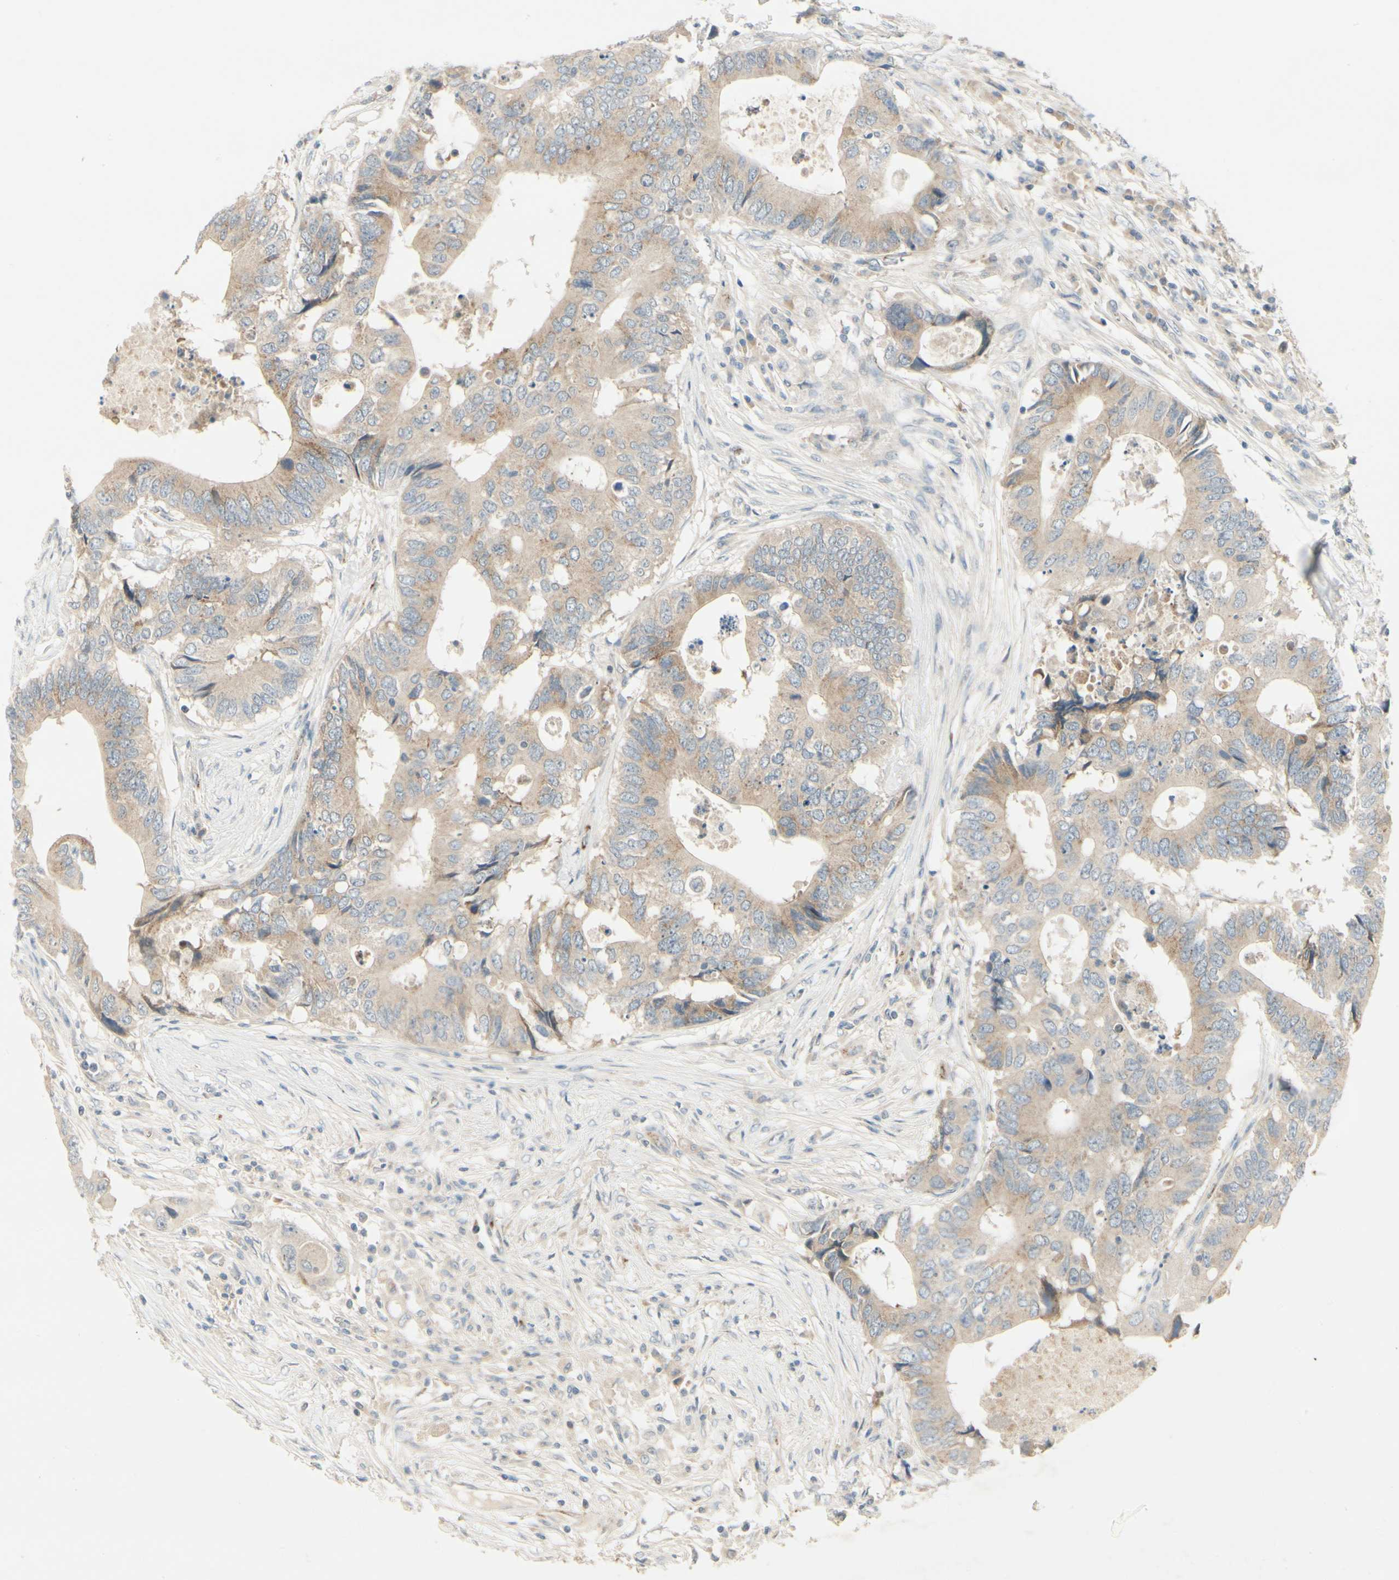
{"staining": {"intensity": "weak", "quantity": ">75%", "location": "cytoplasmic/membranous"}, "tissue": "colorectal cancer", "cell_type": "Tumor cells", "image_type": "cancer", "snomed": [{"axis": "morphology", "description": "Adenocarcinoma, NOS"}, {"axis": "topography", "description": "Colon"}], "caption": "Weak cytoplasmic/membranous positivity is present in approximately >75% of tumor cells in colorectal adenocarcinoma.", "gene": "MANSC1", "patient": {"sex": "male", "age": 71}}